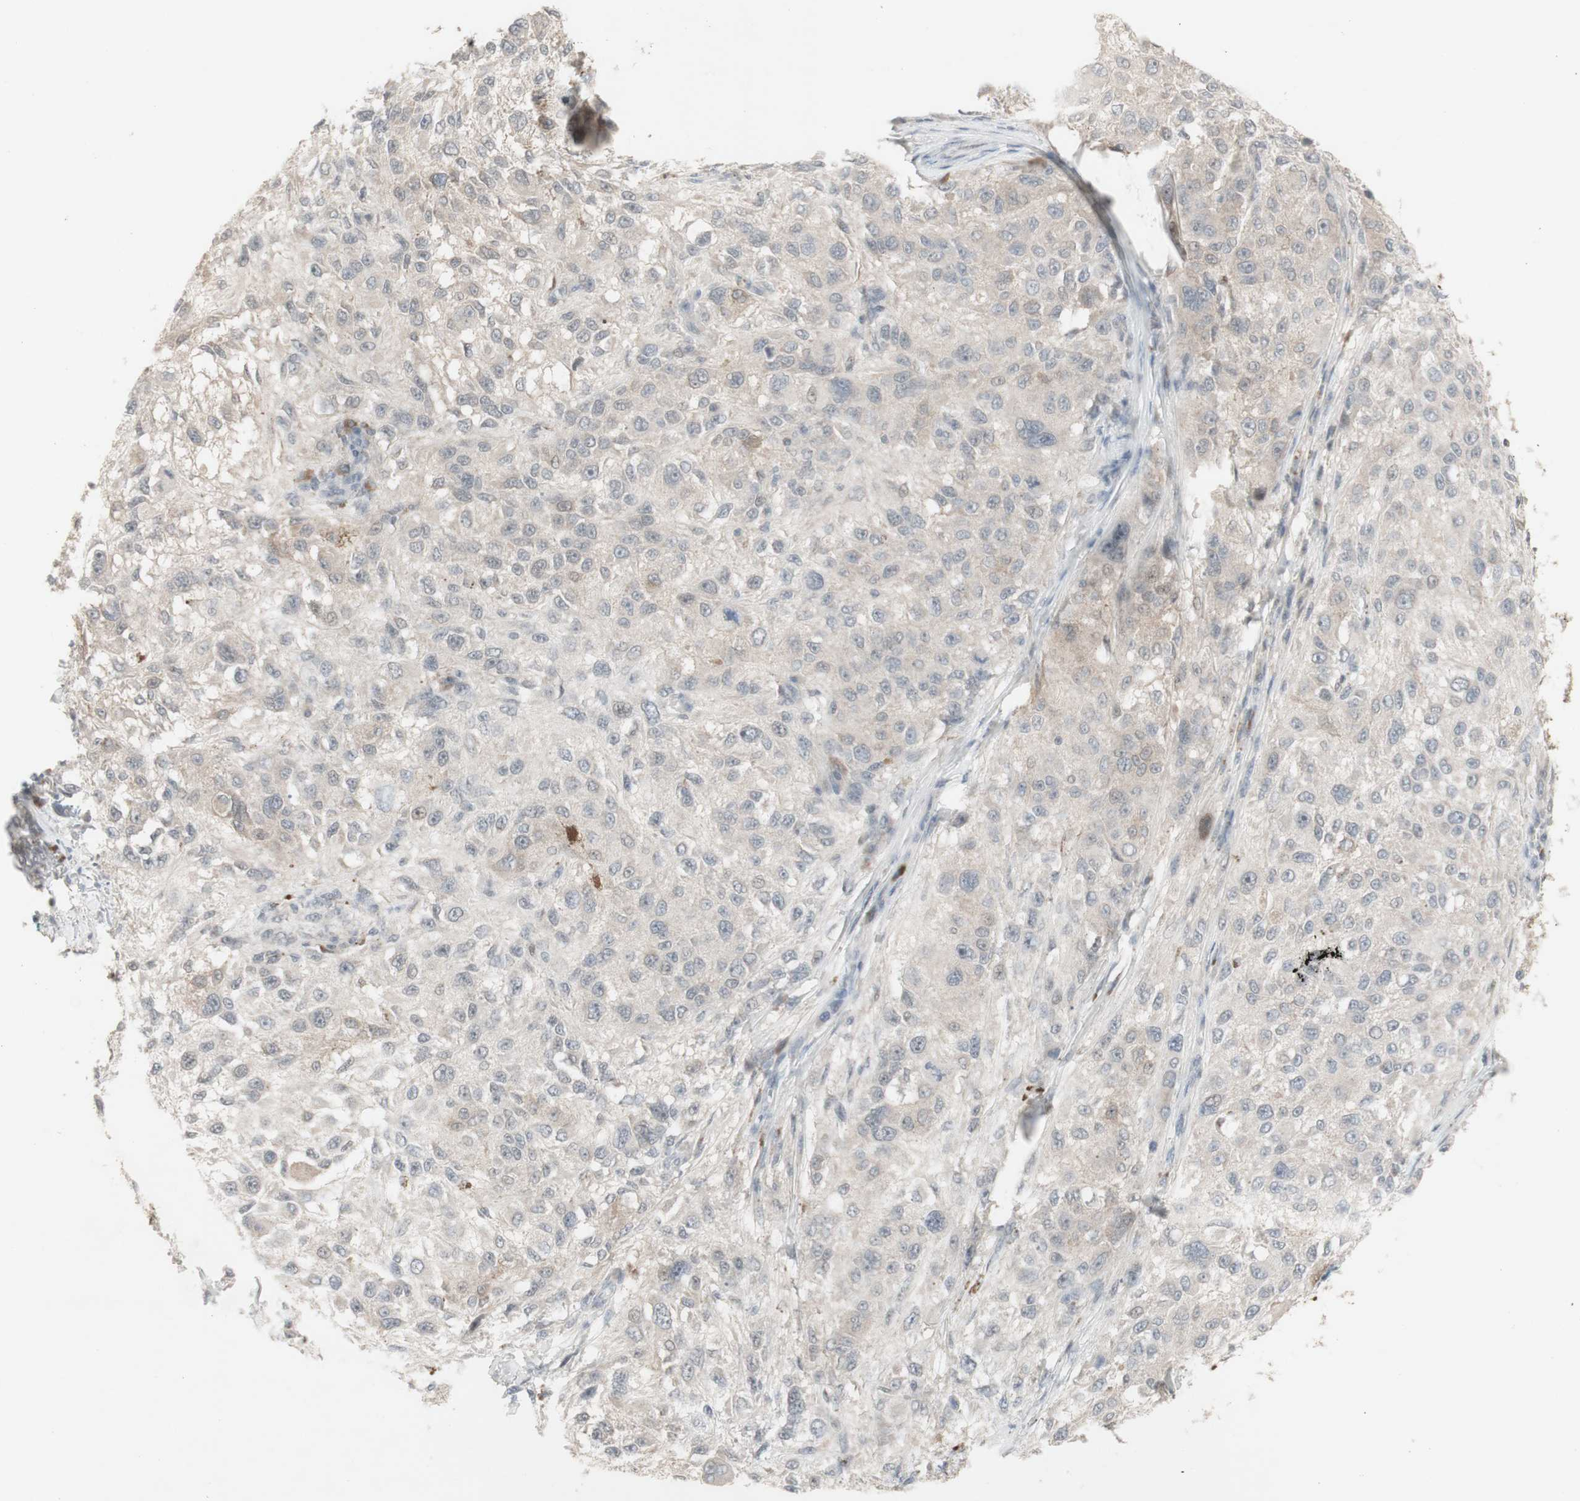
{"staining": {"intensity": "weak", "quantity": "<25%", "location": "cytoplasmic/membranous"}, "tissue": "melanoma", "cell_type": "Tumor cells", "image_type": "cancer", "snomed": [{"axis": "morphology", "description": "Necrosis, NOS"}, {"axis": "morphology", "description": "Malignant melanoma, NOS"}, {"axis": "topography", "description": "Skin"}], "caption": "This is an immunohistochemistry (IHC) micrograph of melanoma. There is no positivity in tumor cells.", "gene": "C1orf116", "patient": {"sex": "female", "age": 87}}